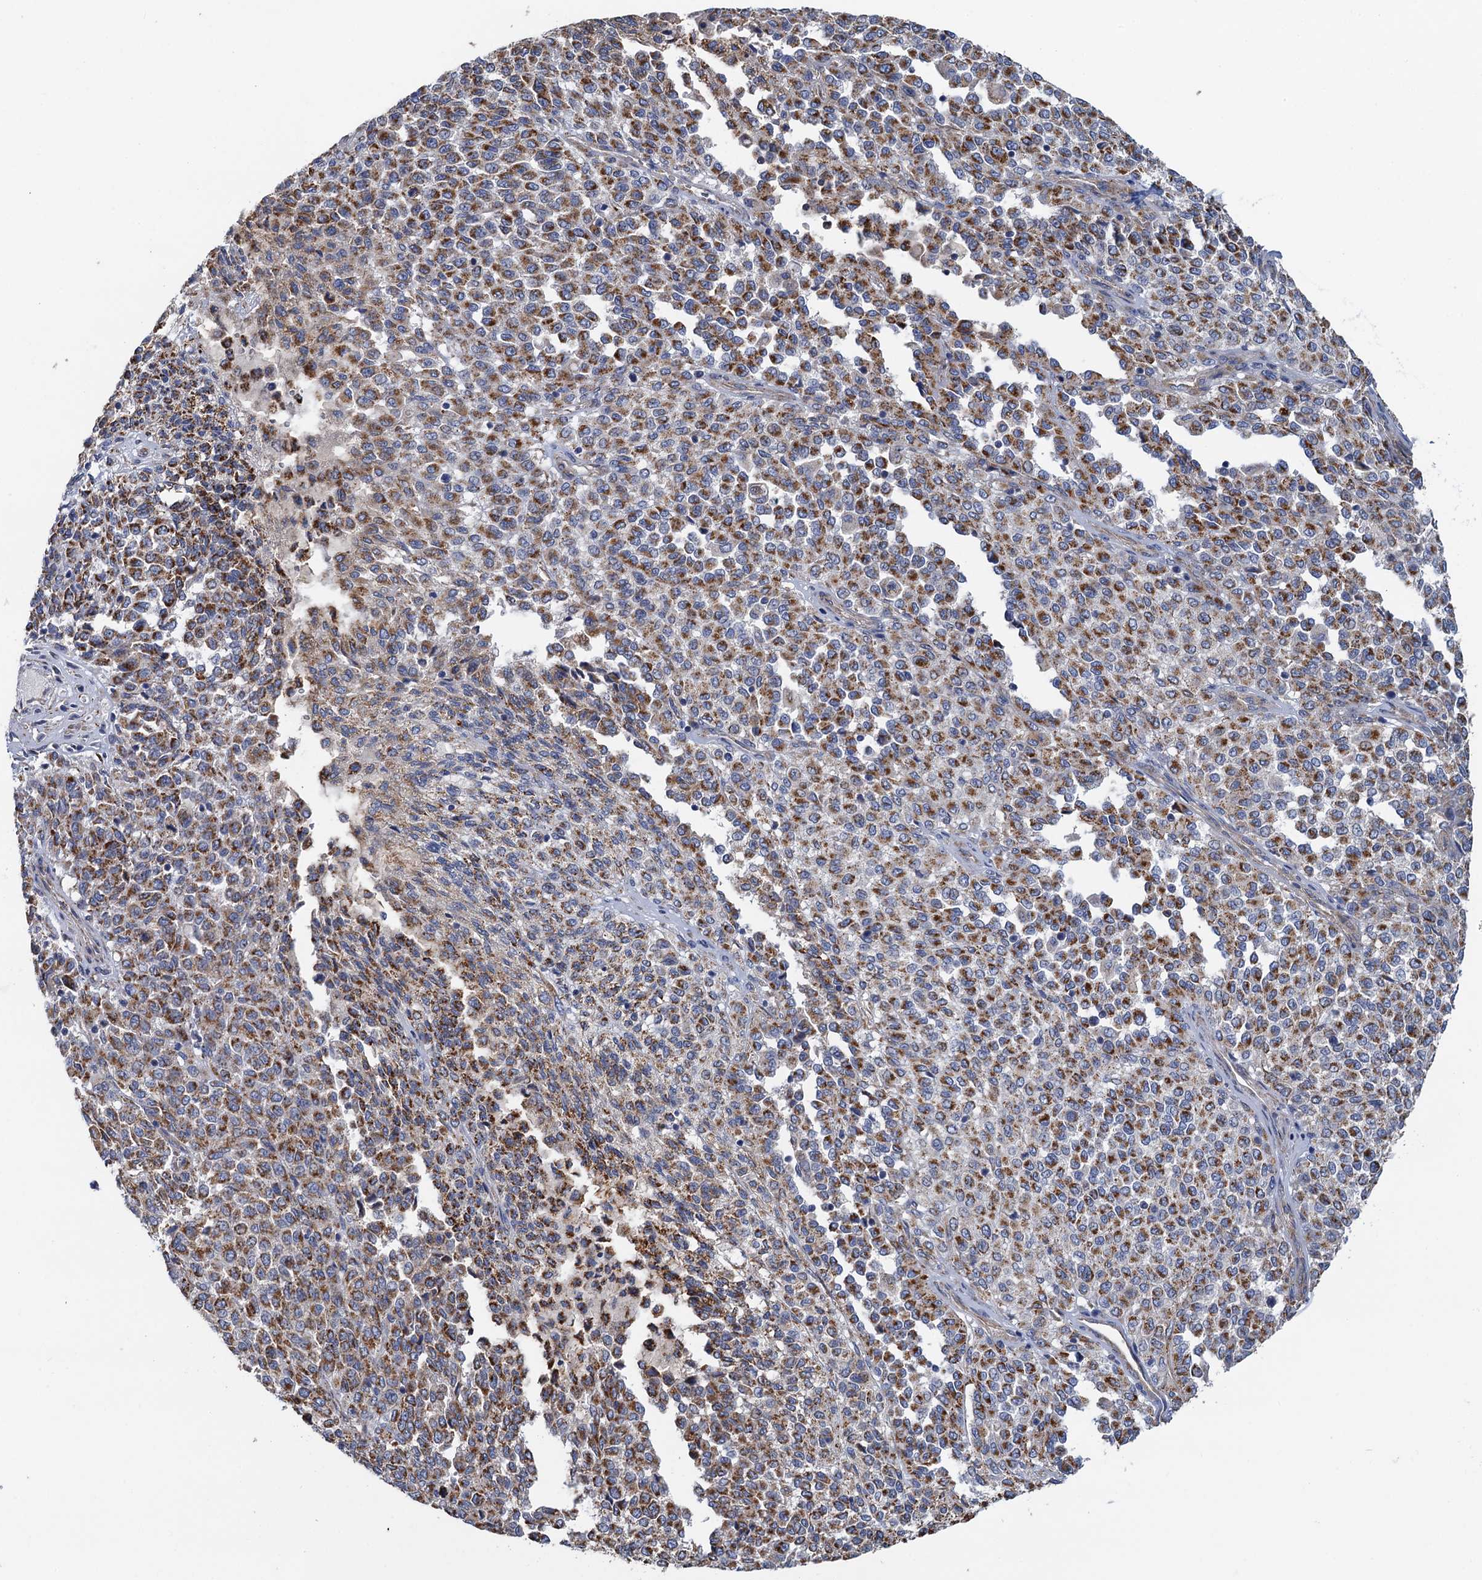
{"staining": {"intensity": "strong", "quantity": "25%-75%", "location": "cytoplasmic/membranous"}, "tissue": "melanoma", "cell_type": "Tumor cells", "image_type": "cancer", "snomed": [{"axis": "morphology", "description": "Malignant melanoma, Metastatic site"}, {"axis": "topography", "description": "Pancreas"}], "caption": "This histopathology image demonstrates IHC staining of human melanoma, with high strong cytoplasmic/membranous expression in about 25%-75% of tumor cells.", "gene": "GCSH", "patient": {"sex": "female", "age": 30}}